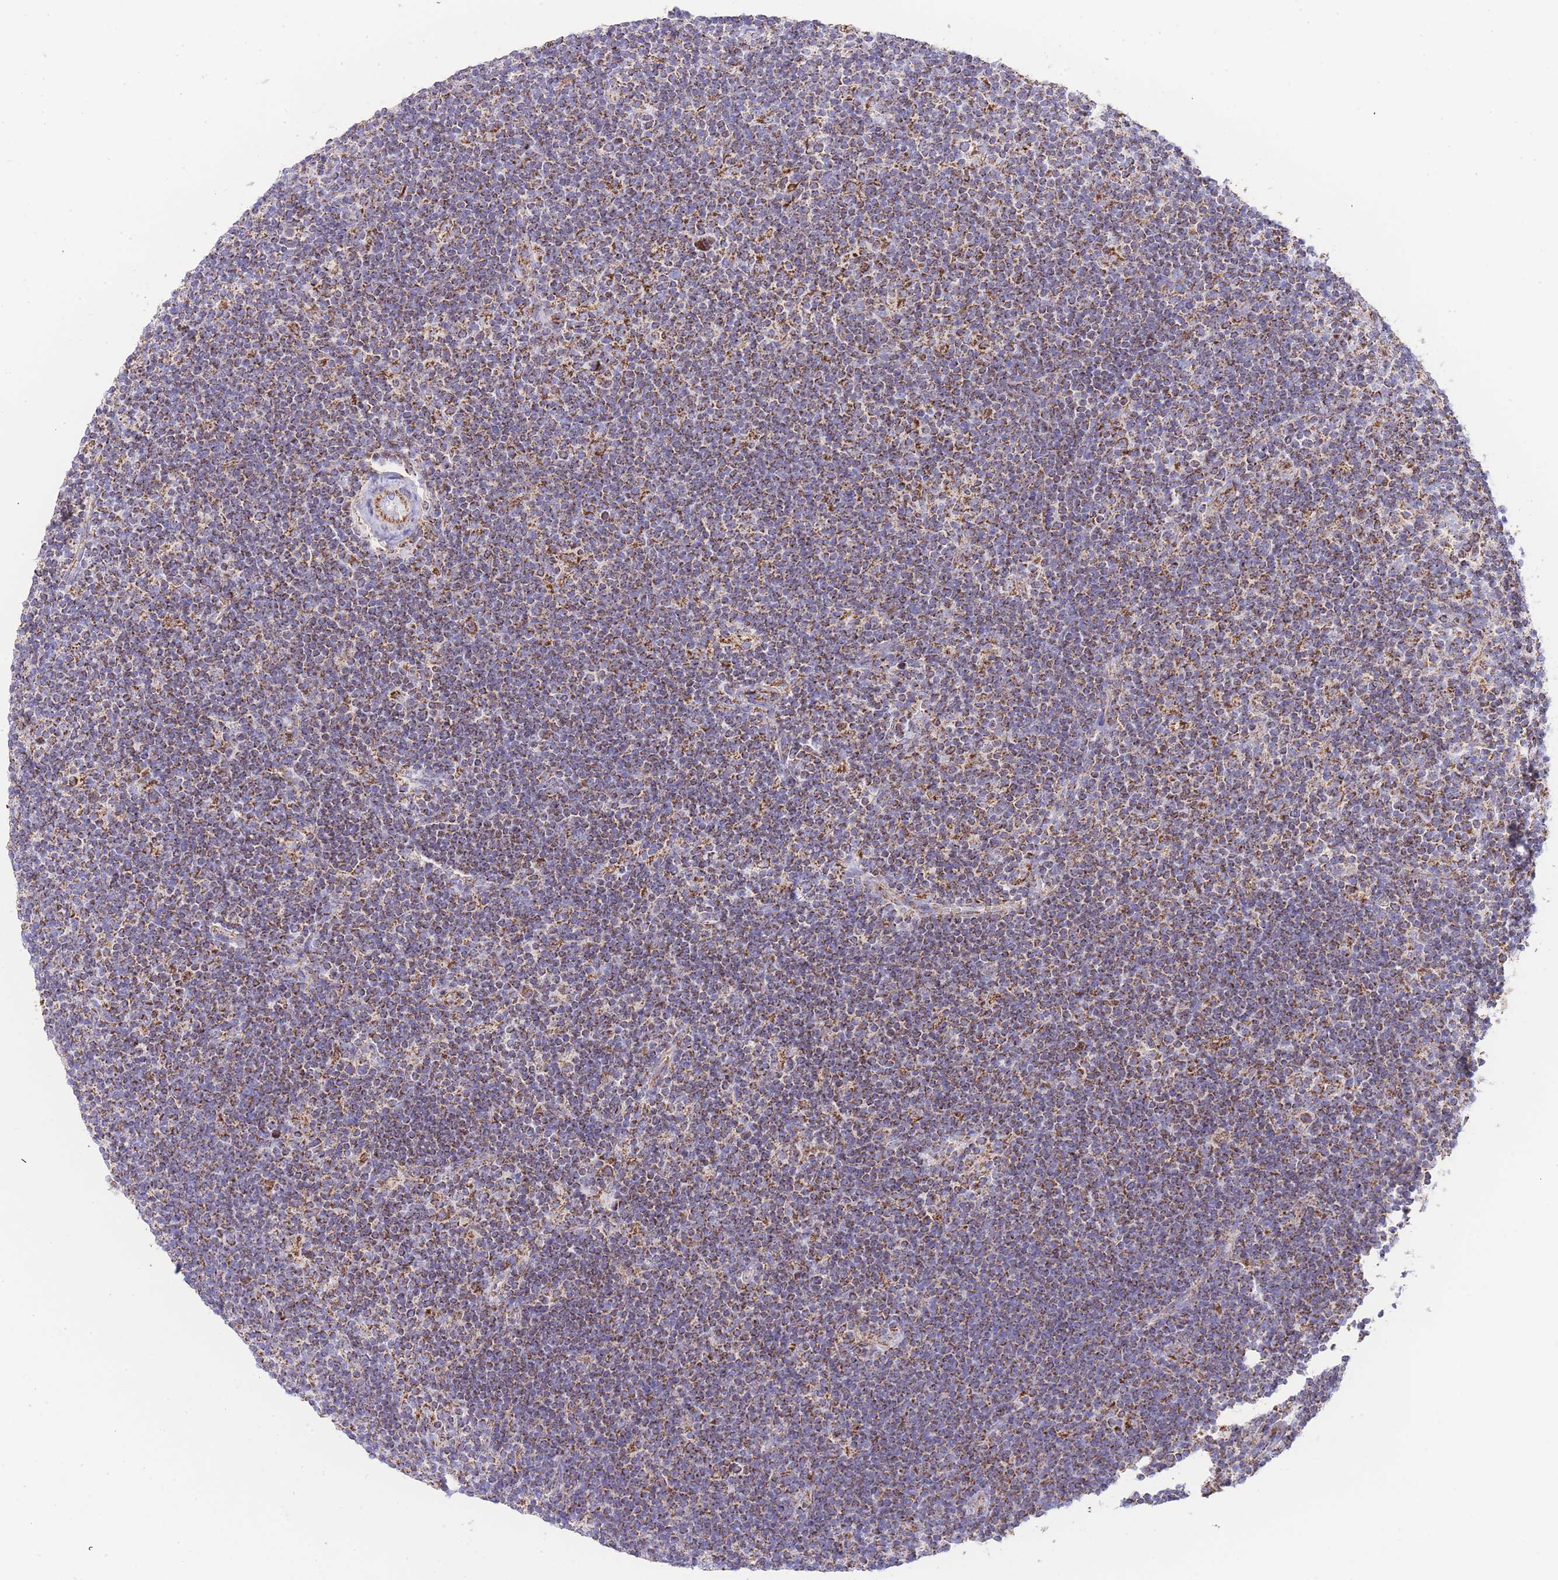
{"staining": {"intensity": "moderate", "quantity": ">75%", "location": "cytoplasmic/membranous"}, "tissue": "lymphoma", "cell_type": "Tumor cells", "image_type": "cancer", "snomed": [{"axis": "morphology", "description": "Hodgkin's disease, NOS"}, {"axis": "topography", "description": "Lymph node"}], "caption": "This is a histology image of IHC staining of lymphoma, which shows moderate staining in the cytoplasmic/membranous of tumor cells.", "gene": "GSTM1", "patient": {"sex": "female", "age": 57}}